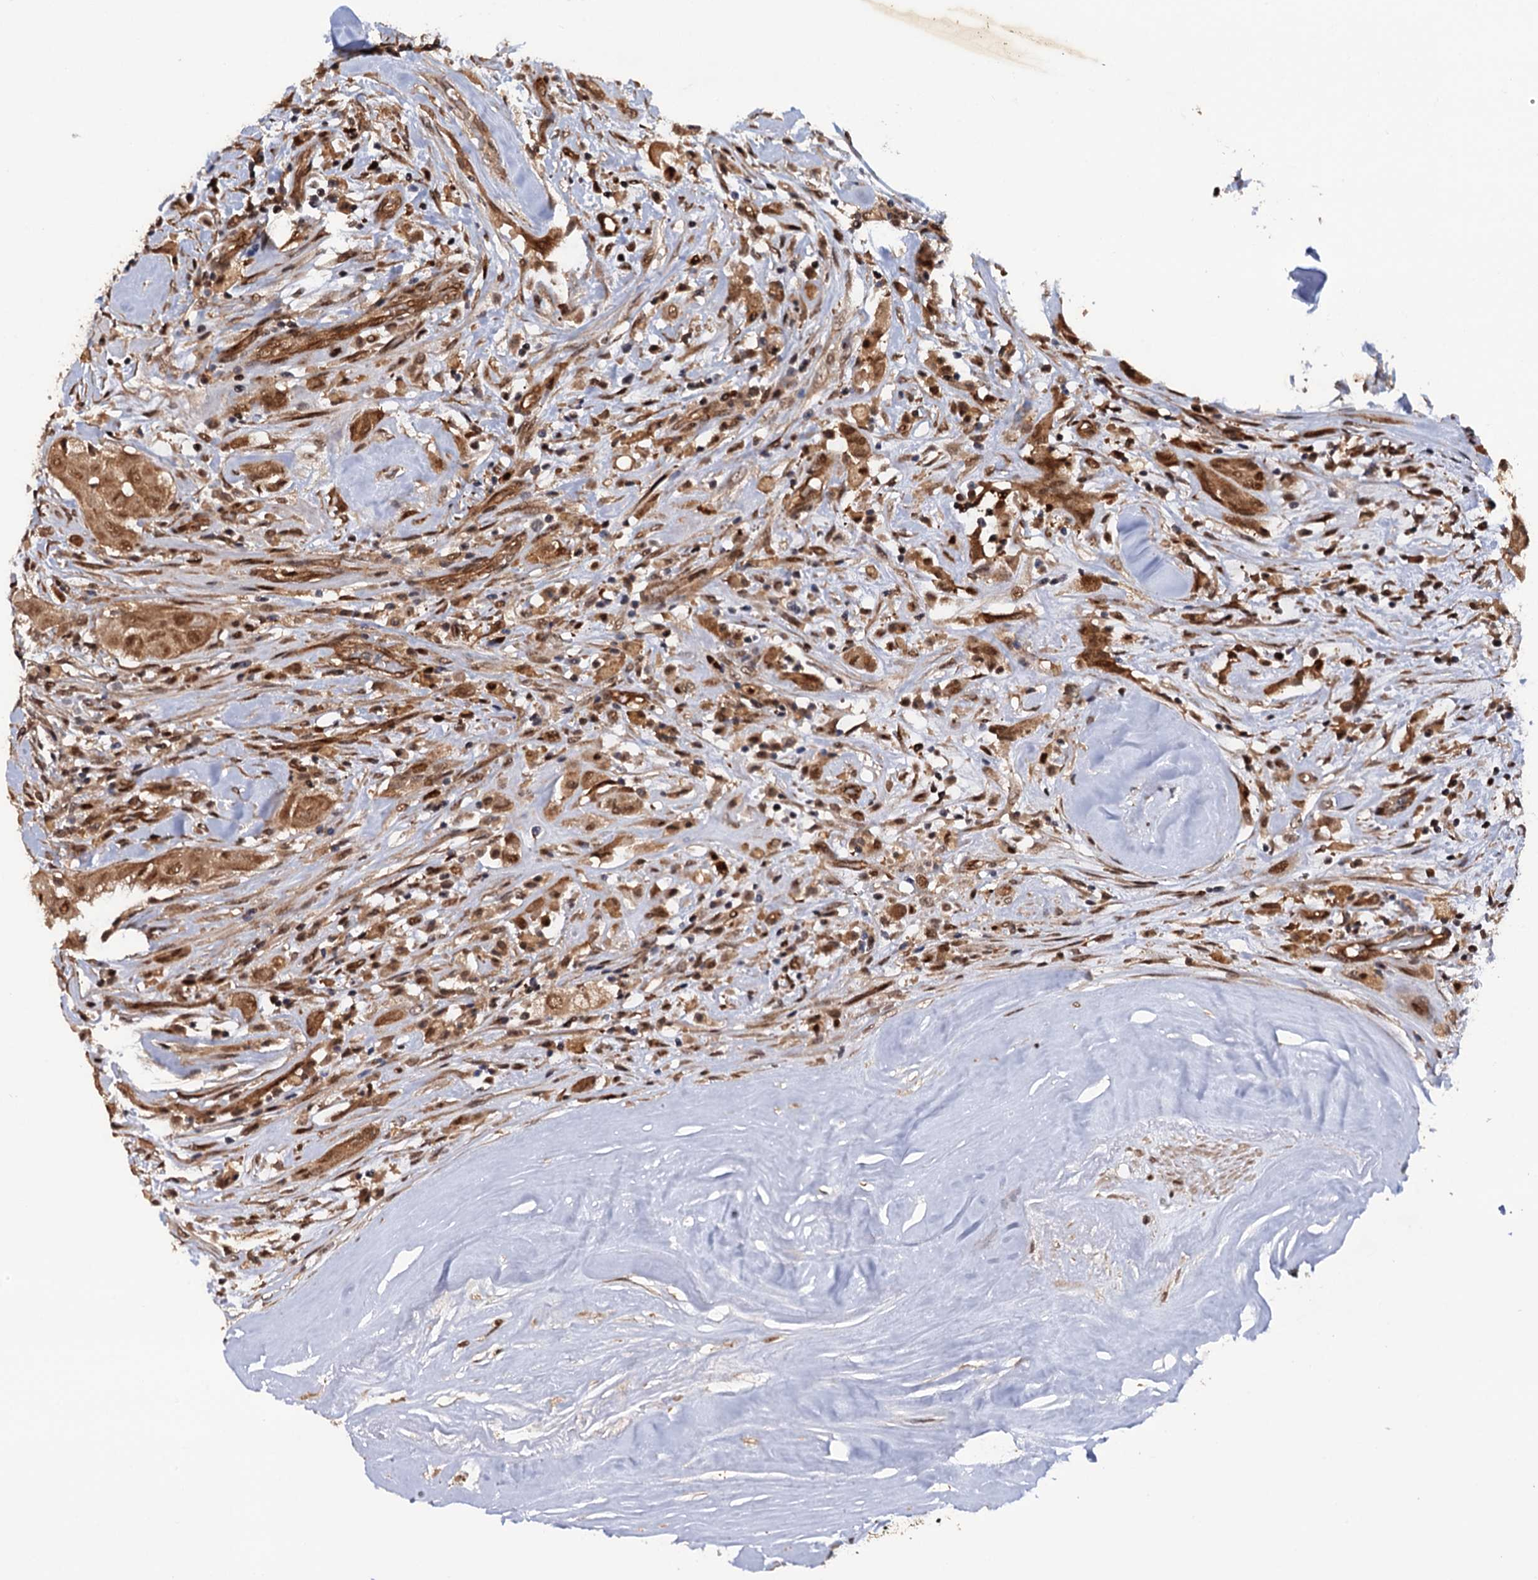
{"staining": {"intensity": "moderate", "quantity": ">75%", "location": "cytoplasmic/membranous,nuclear"}, "tissue": "thyroid cancer", "cell_type": "Tumor cells", "image_type": "cancer", "snomed": [{"axis": "morphology", "description": "Papillary adenocarcinoma, NOS"}, {"axis": "topography", "description": "Thyroid gland"}], "caption": "Protein analysis of thyroid papillary adenocarcinoma tissue shows moderate cytoplasmic/membranous and nuclear expression in about >75% of tumor cells.", "gene": "CDC23", "patient": {"sex": "female", "age": 59}}